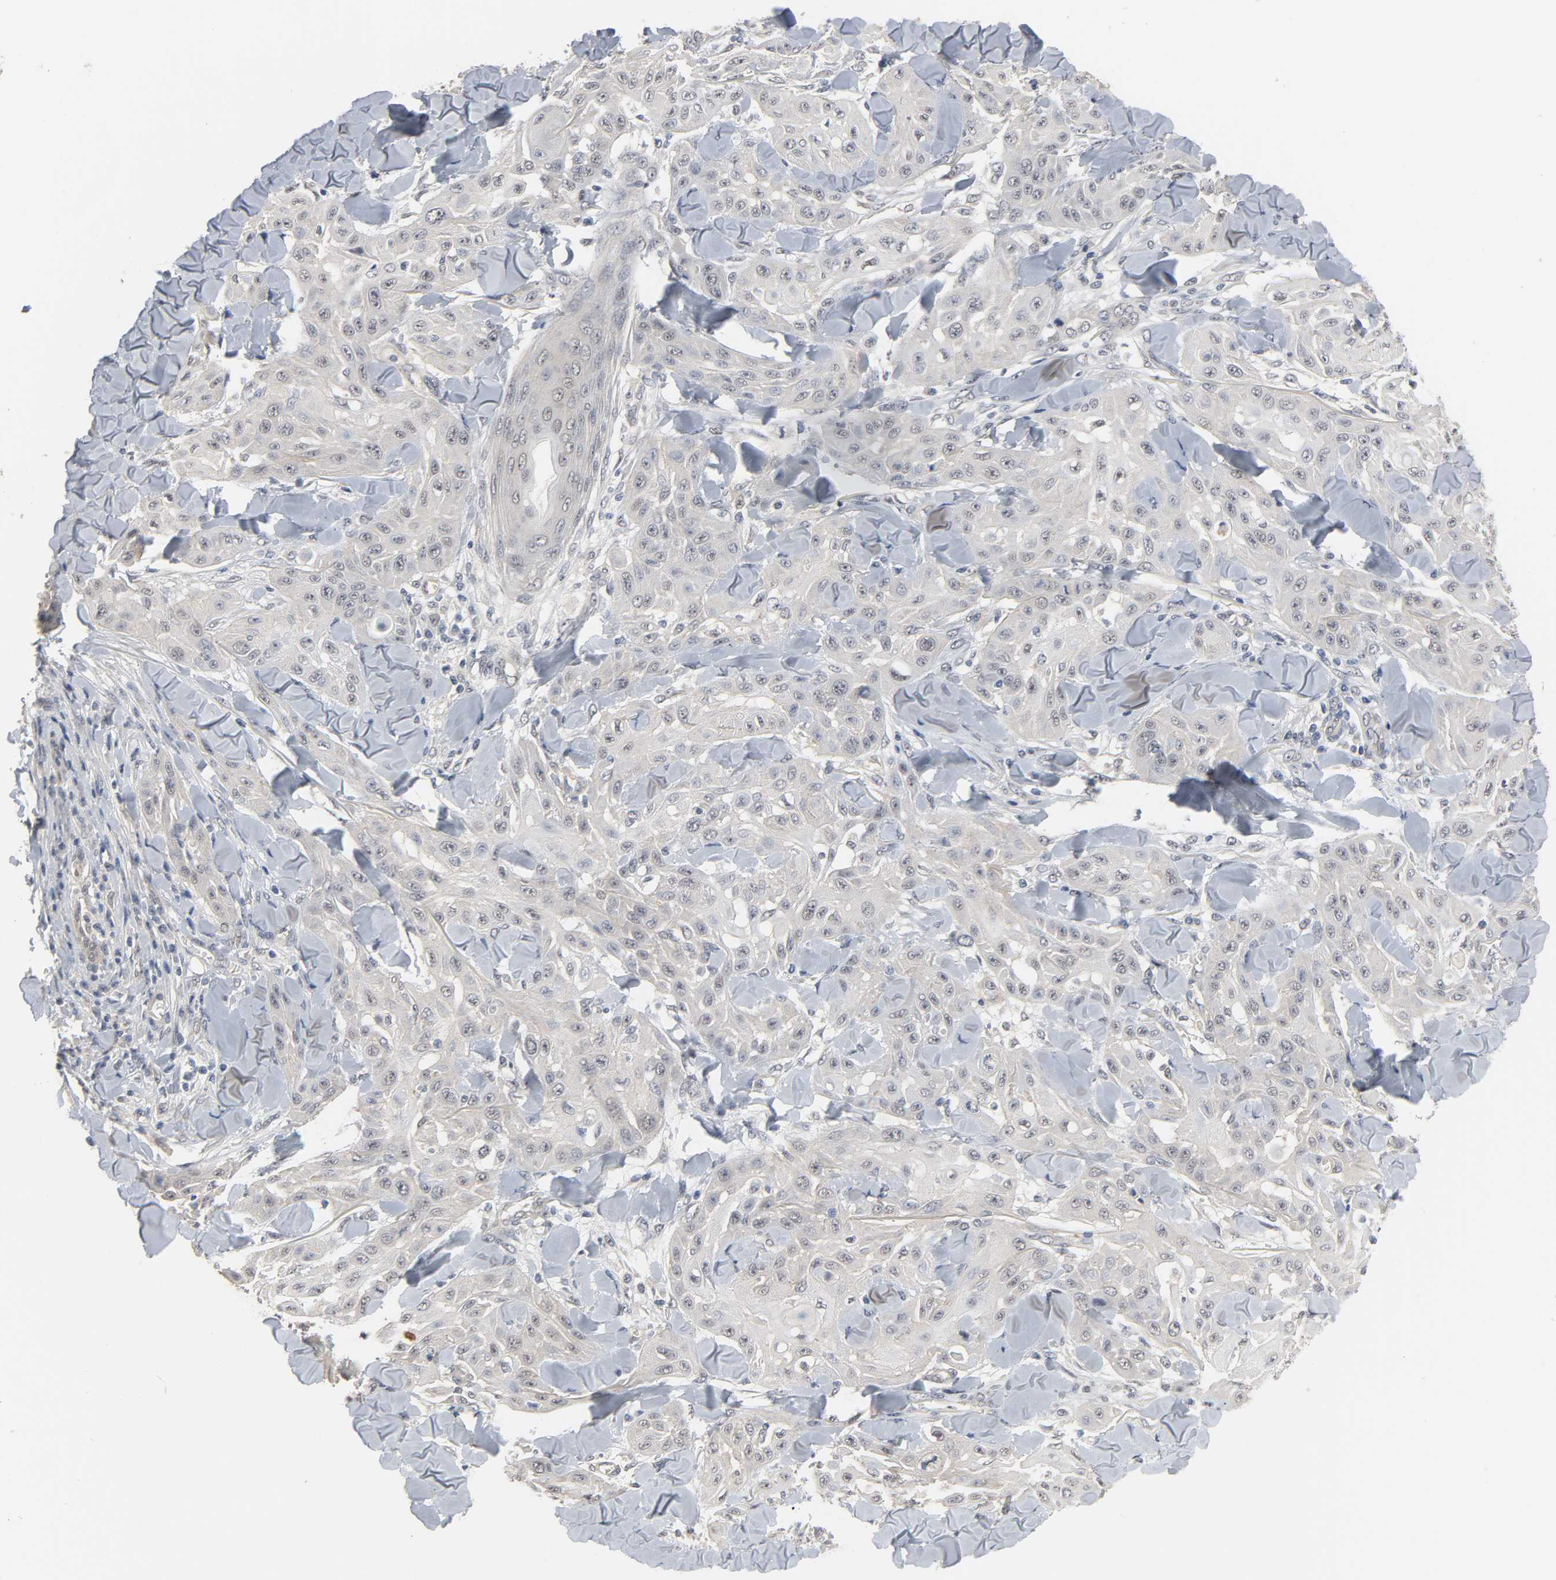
{"staining": {"intensity": "negative", "quantity": "none", "location": "none"}, "tissue": "skin cancer", "cell_type": "Tumor cells", "image_type": "cancer", "snomed": [{"axis": "morphology", "description": "Squamous cell carcinoma, NOS"}, {"axis": "topography", "description": "Skin"}], "caption": "This is an immunohistochemistry micrograph of squamous cell carcinoma (skin). There is no positivity in tumor cells.", "gene": "ACSS2", "patient": {"sex": "male", "age": 24}}